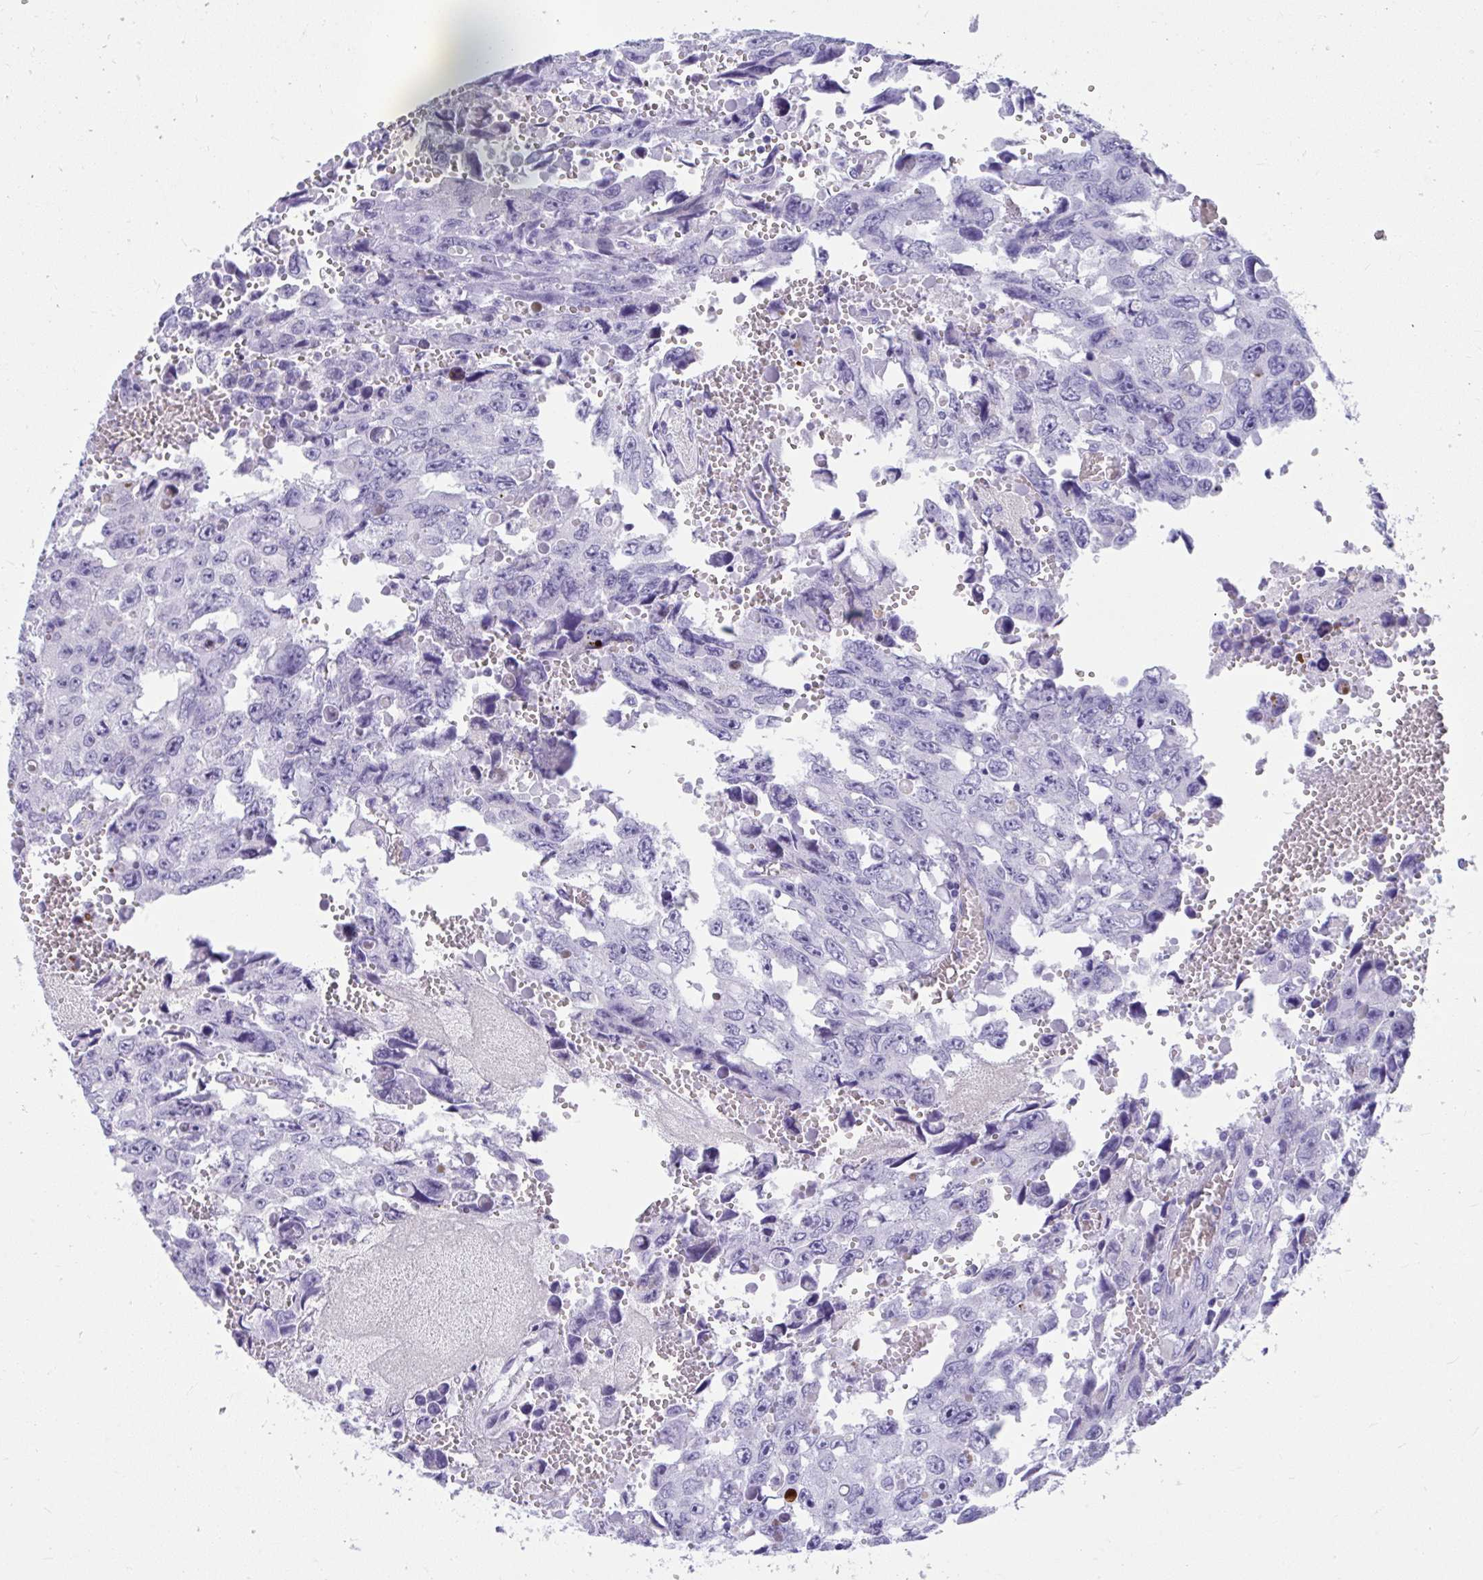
{"staining": {"intensity": "negative", "quantity": "none", "location": "none"}, "tissue": "testis cancer", "cell_type": "Tumor cells", "image_type": "cancer", "snomed": [{"axis": "morphology", "description": "Seminoma, NOS"}, {"axis": "topography", "description": "Testis"}], "caption": "IHC image of testis cancer stained for a protein (brown), which shows no positivity in tumor cells.", "gene": "ISL1", "patient": {"sex": "male", "age": 26}}